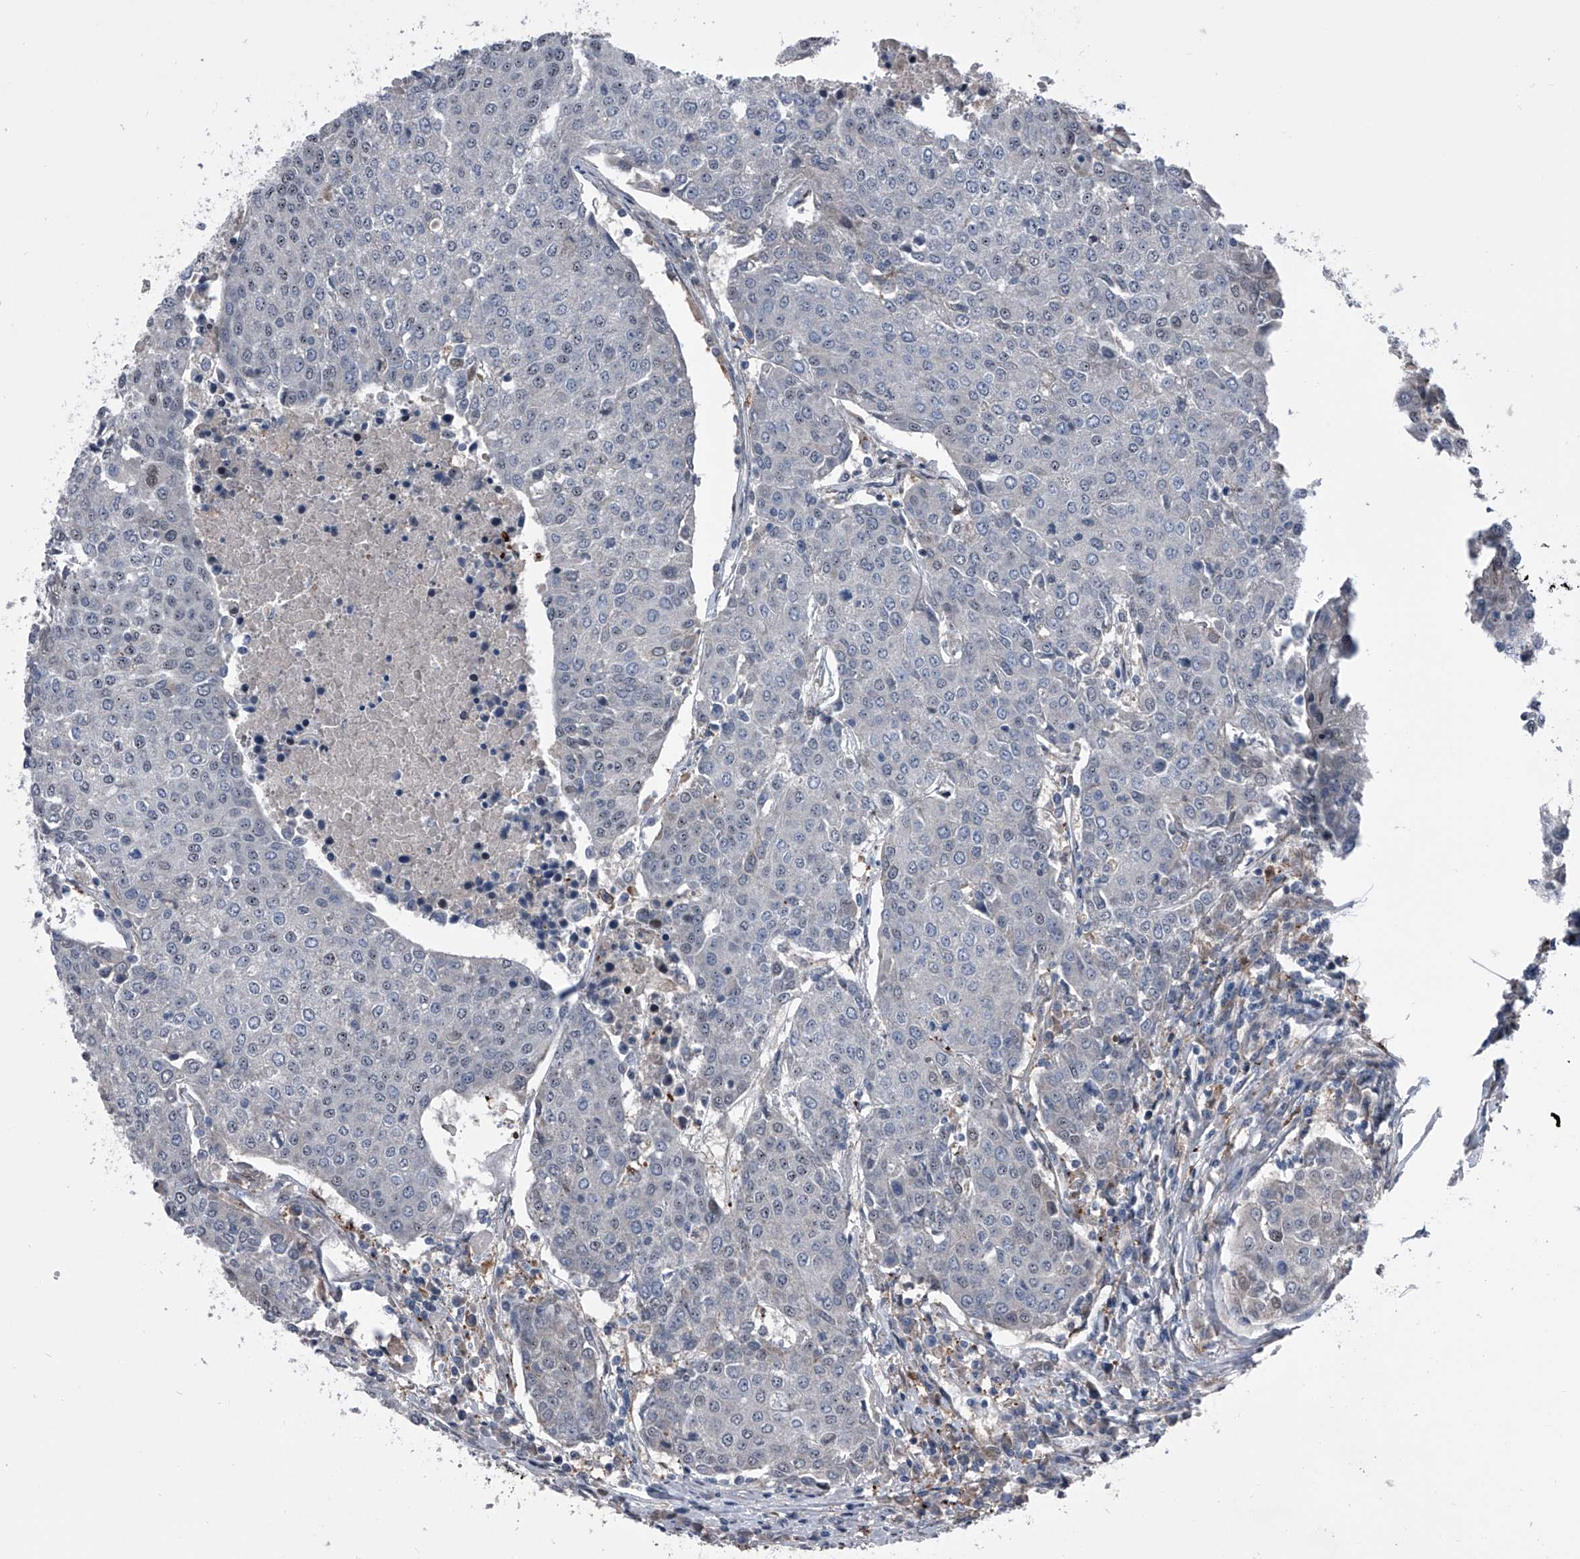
{"staining": {"intensity": "negative", "quantity": "none", "location": "none"}, "tissue": "urothelial cancer", "cell_type": "Tumor cells", "image_type": "cancer", "snomed": [{"axis": "morphology", "description": "Urothelial carcinoma, High grade"}, {"axis": "topography", "description": "Urinary bladder"}], "caption": "Immunohistochemistry image of urothelial cancer stained for a protein (brown), which demonstrates no positivity in tumor cells.", "gene": "ELK4", "patient": {"sex": "female", "age": 85}}